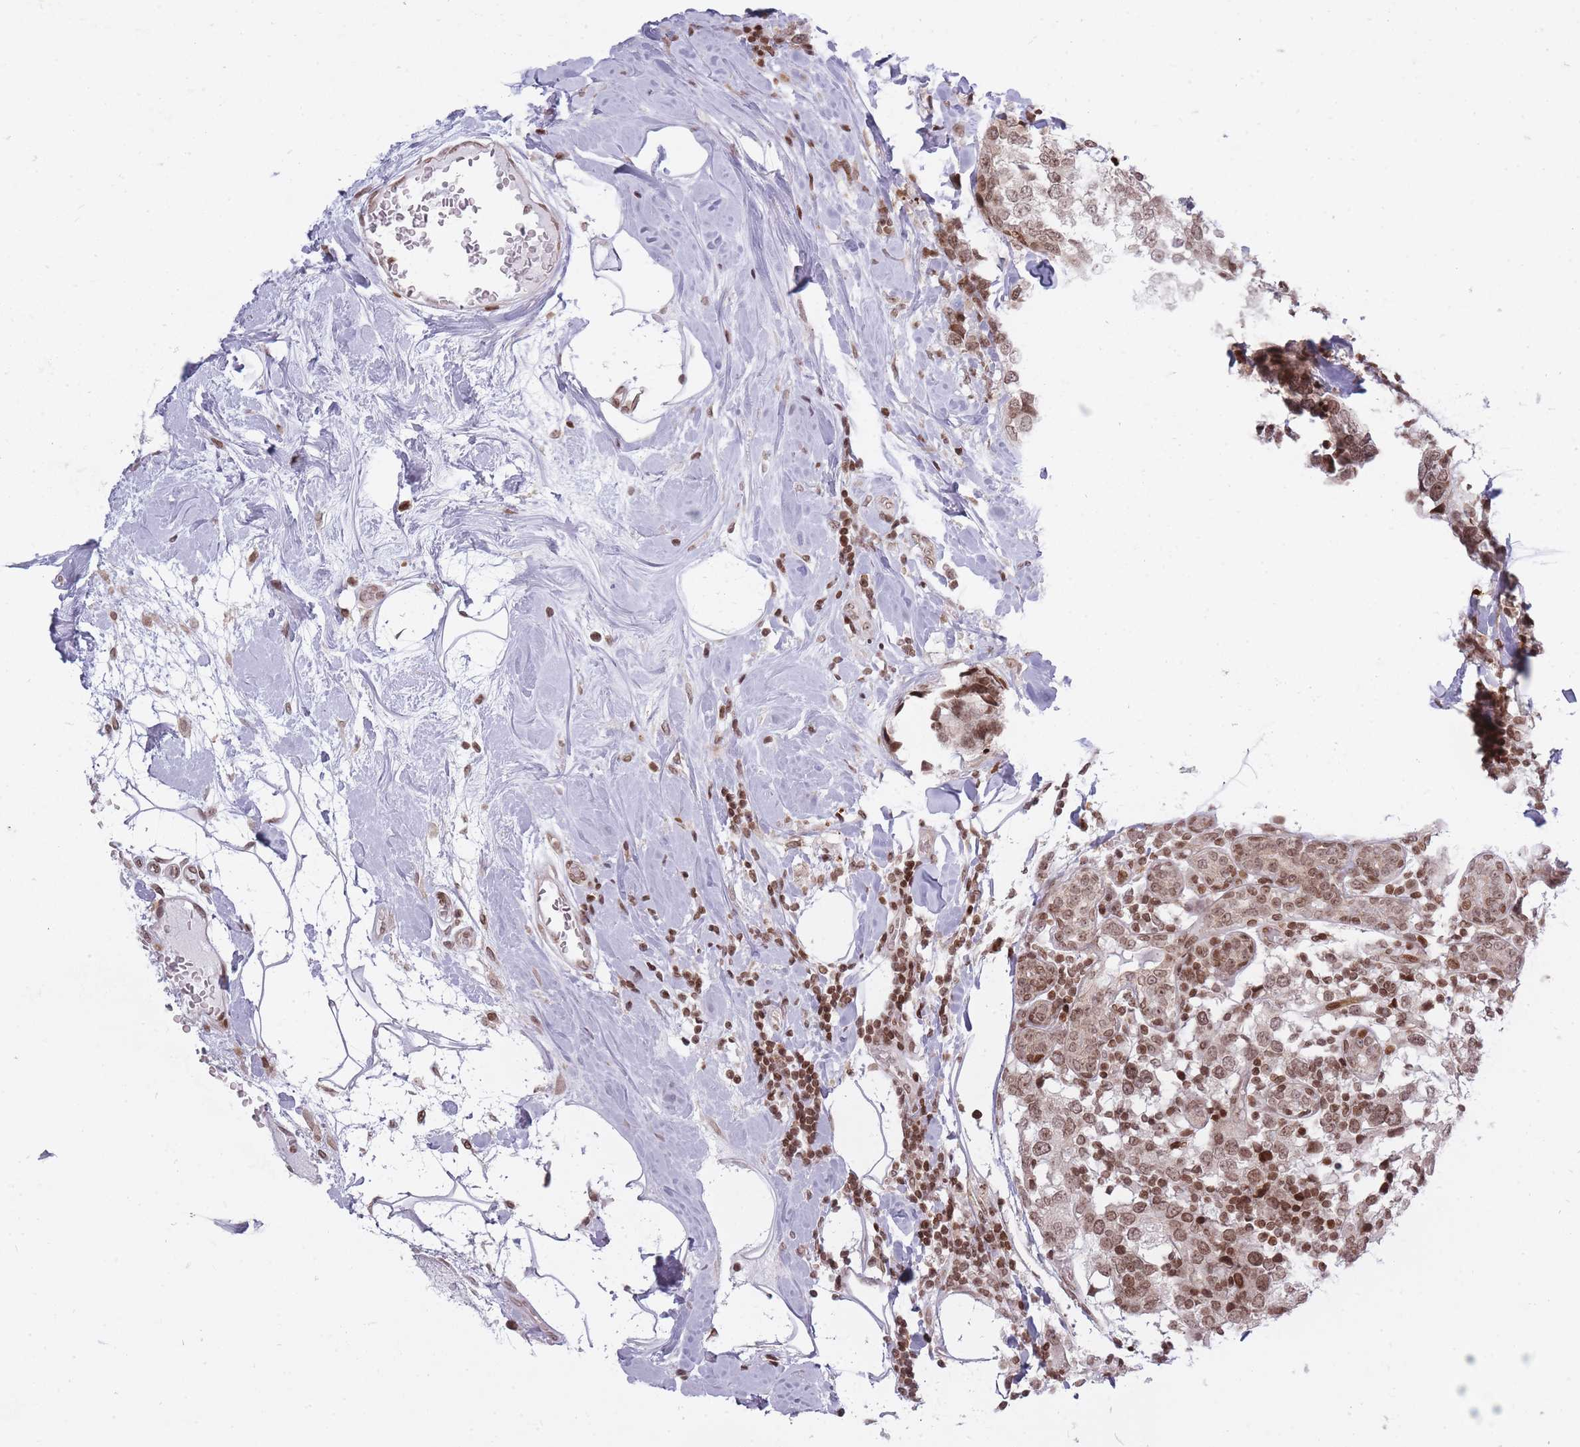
{"staining": {"intensity": "moderate", "quantity": ">75%", "location": "nuclear"}, "tissue": "breast cancer", "cell_type": "Tumor cells", "image_type": "cancer", "snomed": [{"axis": "morphology", "description": "Lobular carcinoma"}, {"axis": "topography", "description": "Breast"}], "caption": "This is a photomicrograph of immunohistochemistry staining of lobular carcinoma (breast), which shows moderate positivity in the nuclear of tumor cells.", "gene": "TMC6", "patient": {"sex": "female", "age": 59}}